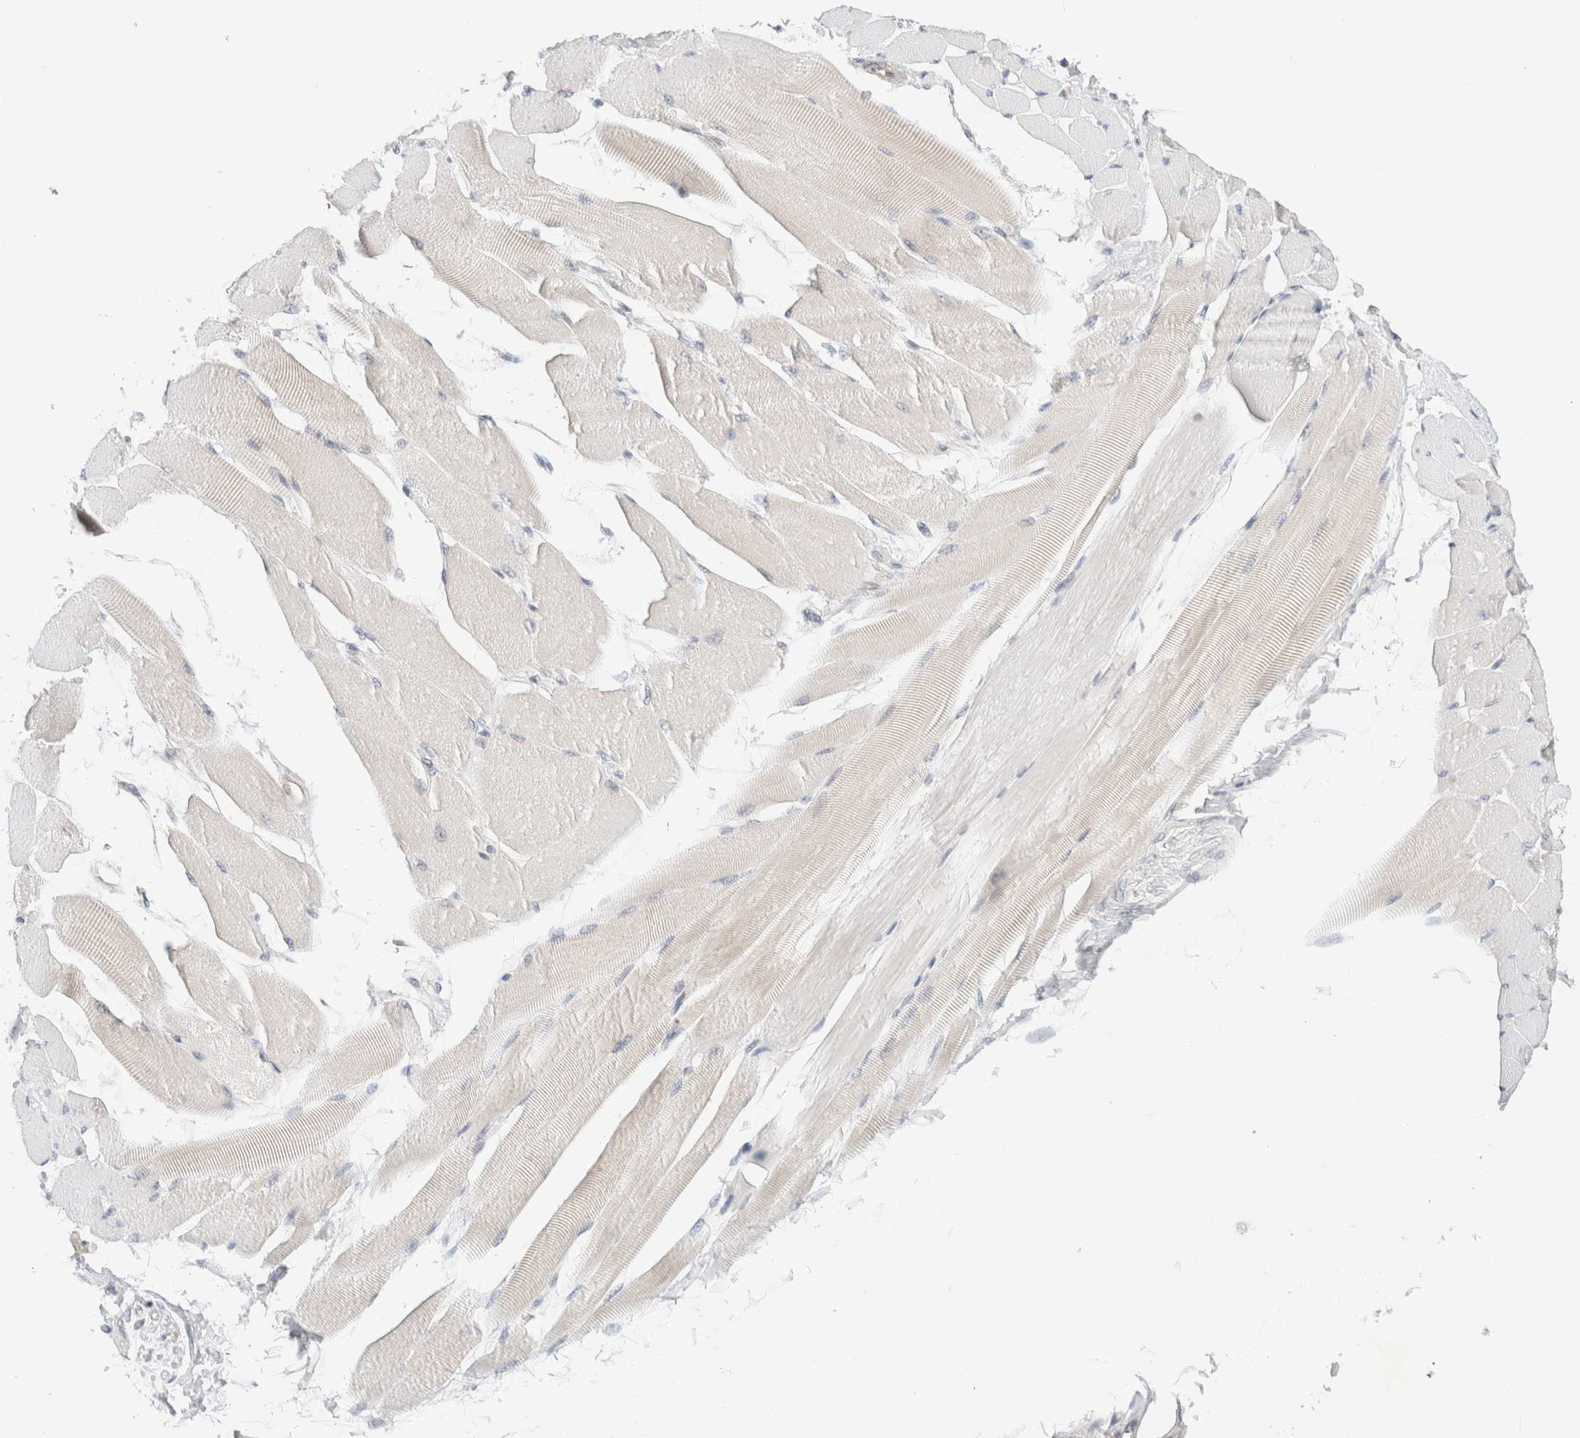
{"staining": {"intensity": "negative", "quantity": "none", "location": "none"}, "tissue": "skeletal muscle", "cell_type": "Myocytes", "image_type": "normal", "snomed": [{"axis": "morphology", "description": "Normal tissue, NOS"}, {"axis": "topography", "description": "Skeletal muscle"}, {"axis": "topography", "description": "Peripheral nerve tissue"}], "caption": "IHC histopathology image of benign skeletal muscle: human skeletal muscle stained with DAB (3,3'-diaminobenzidine) demonstrates no significant protein staining in myocytes. The staining was performed using DAB (3,3'-diaminobenzidine) to visualize the protein expression in brown, while the nuclei were stained in blue with hematoxylin (Magnification: 20x).", "gene": "MARK3", "patient": {"sex": "female", "age": 84}}